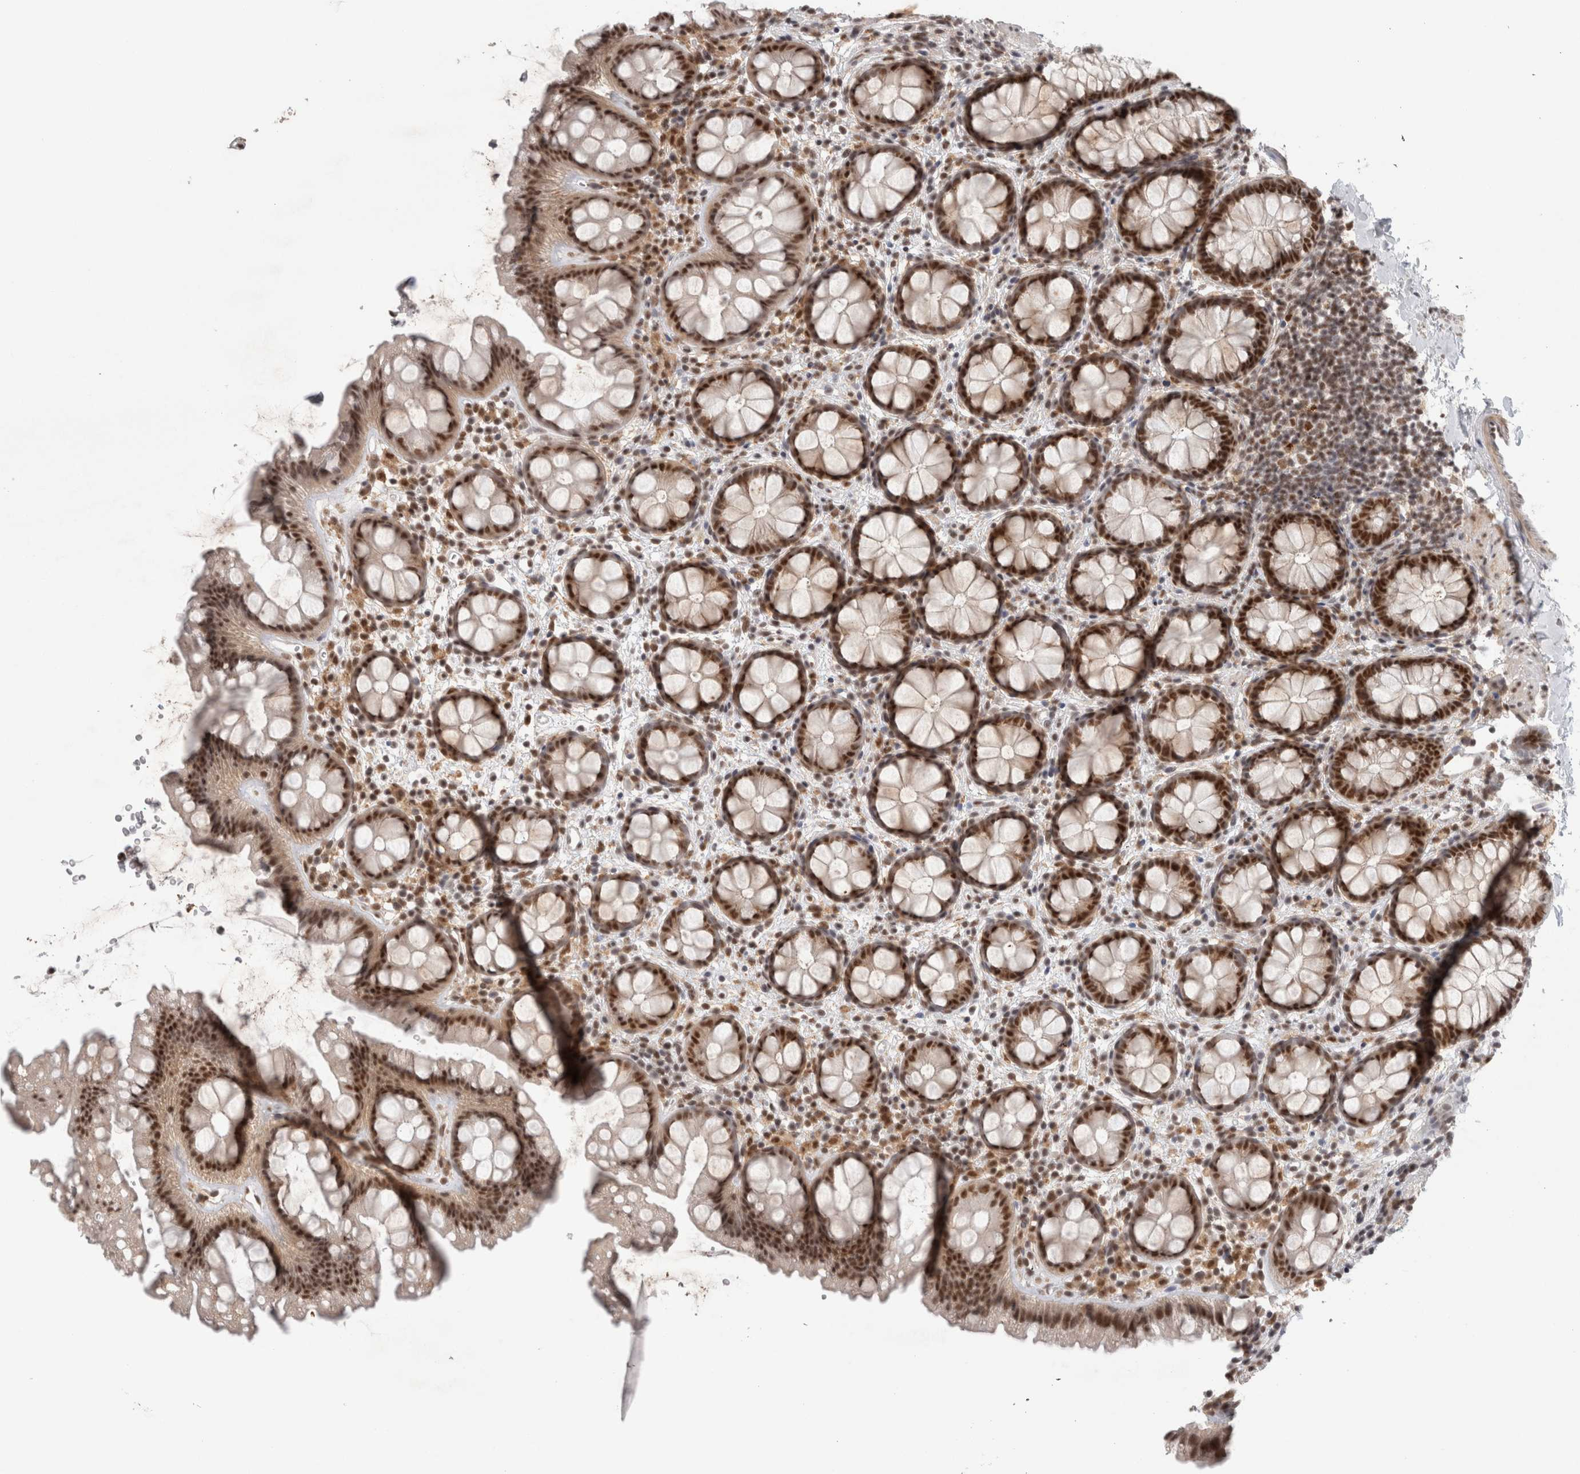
{"staining": {"intensity": "strong", "quantity": ">75%", "location": "nuclear"}, "tissue": "rectum", "cell_type": "Glandular cells", "image_type": "normal", "snomed": [{"axis": "morphology", "description": "Normal tissue, NOS"}, {"axis": "topography", "description": "Rectum"}], "caption": "Glandular cells demonstrate strong nuclear positivity in about >75% of cells in benign rectum.", "gene": "ZNF830", "patient": {"sex": "female", "age": 65}}